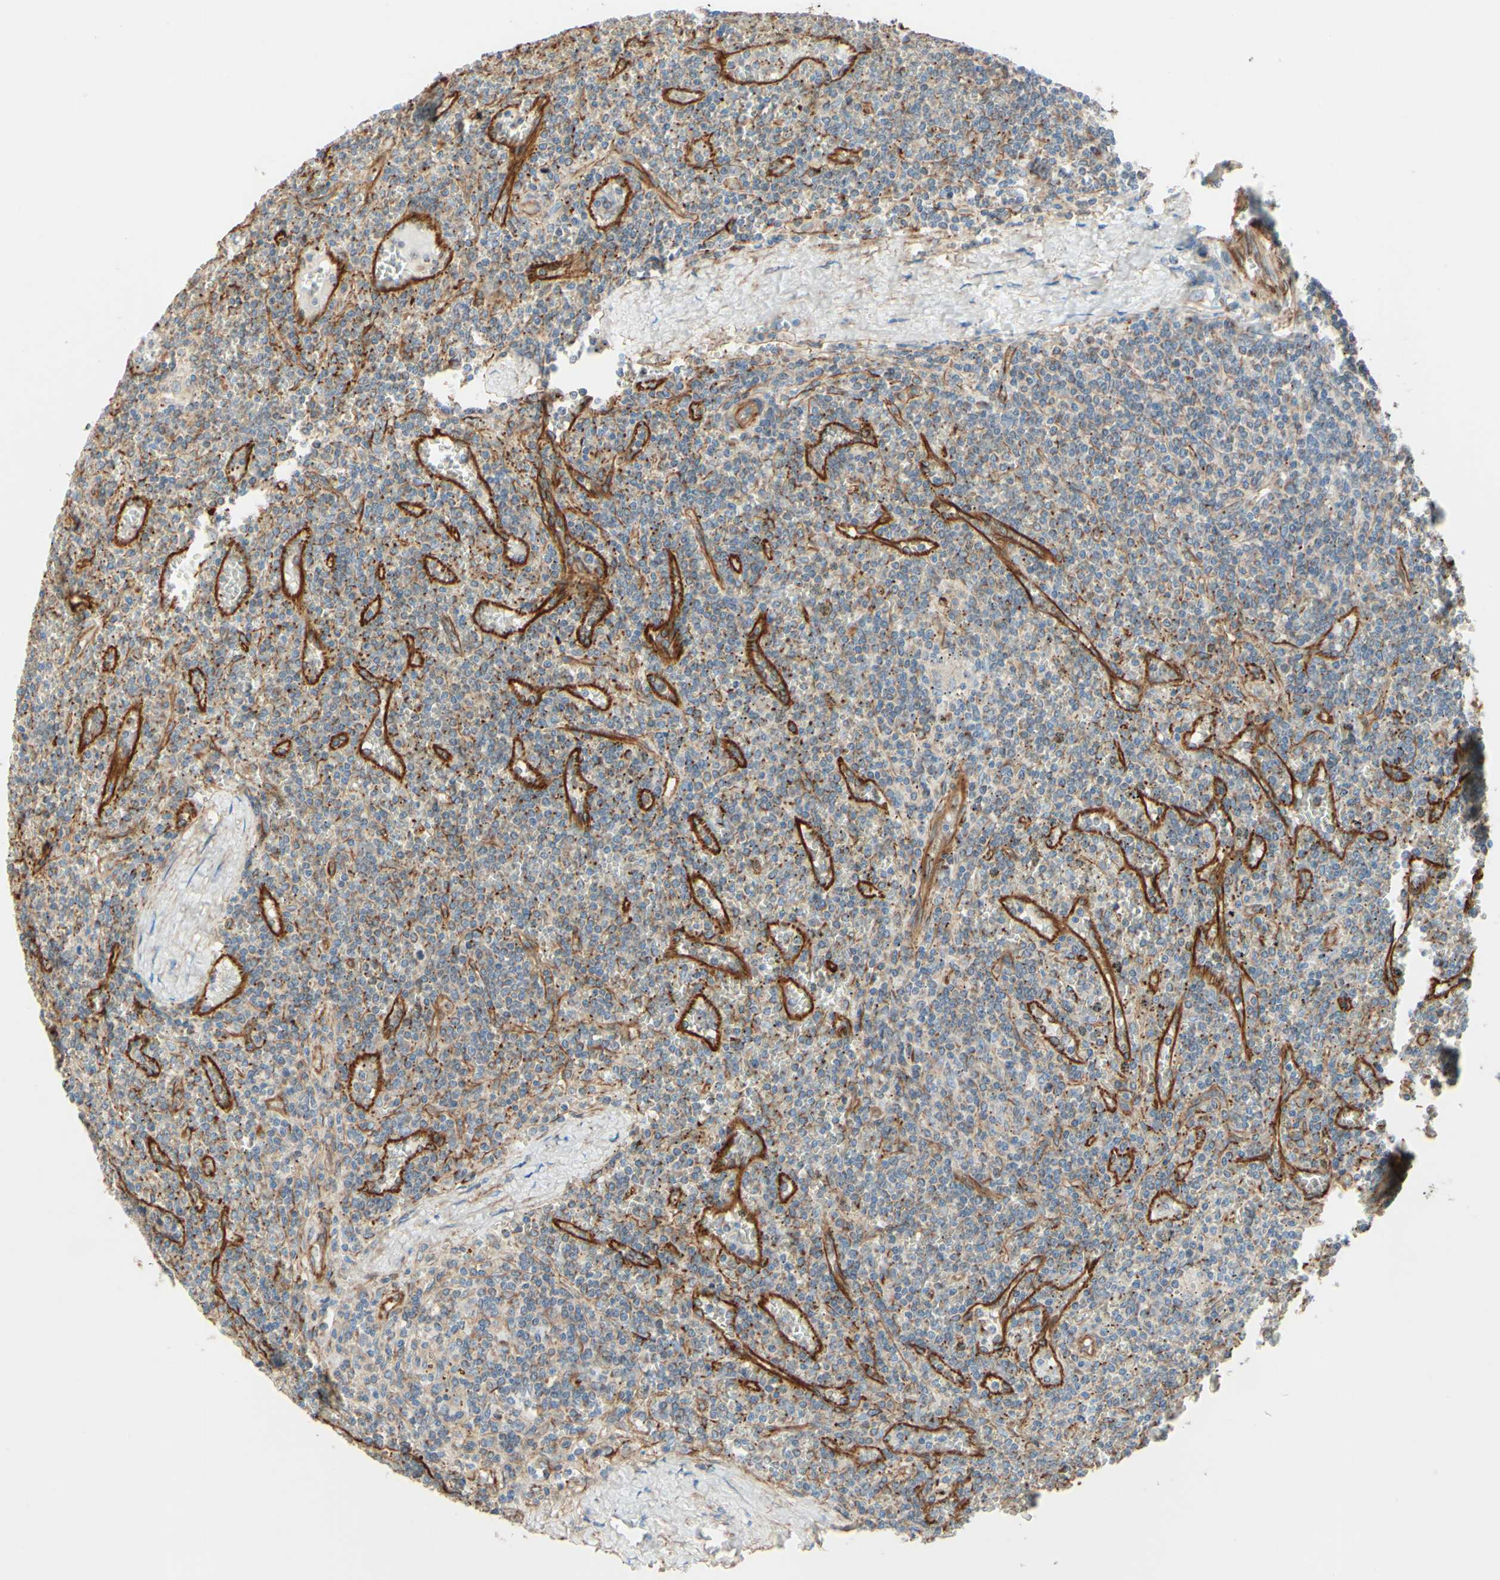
{"staining": {"intensity": "moderate", "quantity": "25%-75%", "location": "cytoplasmic/membranous"}, "tissue": "lymphoma", "cell_type": "Tumor cells", "image_type": "cancer", "snomed": [{"axis": "morphology", "description": "Malignant lymphoma, non-Hodgkin's type, Low grade"}, {"axis": "topography", "description": "Spleen"}], "caption": "Protein expression analysis of malignant lymphoma, non-Hodgkin's type (low-grade) reveals moderate cytoplasmic/membranous staining in about 25%-75% of tumor cells.", "gene": "ENDOD1", "patient": {"sex": "female", "age": 19}}